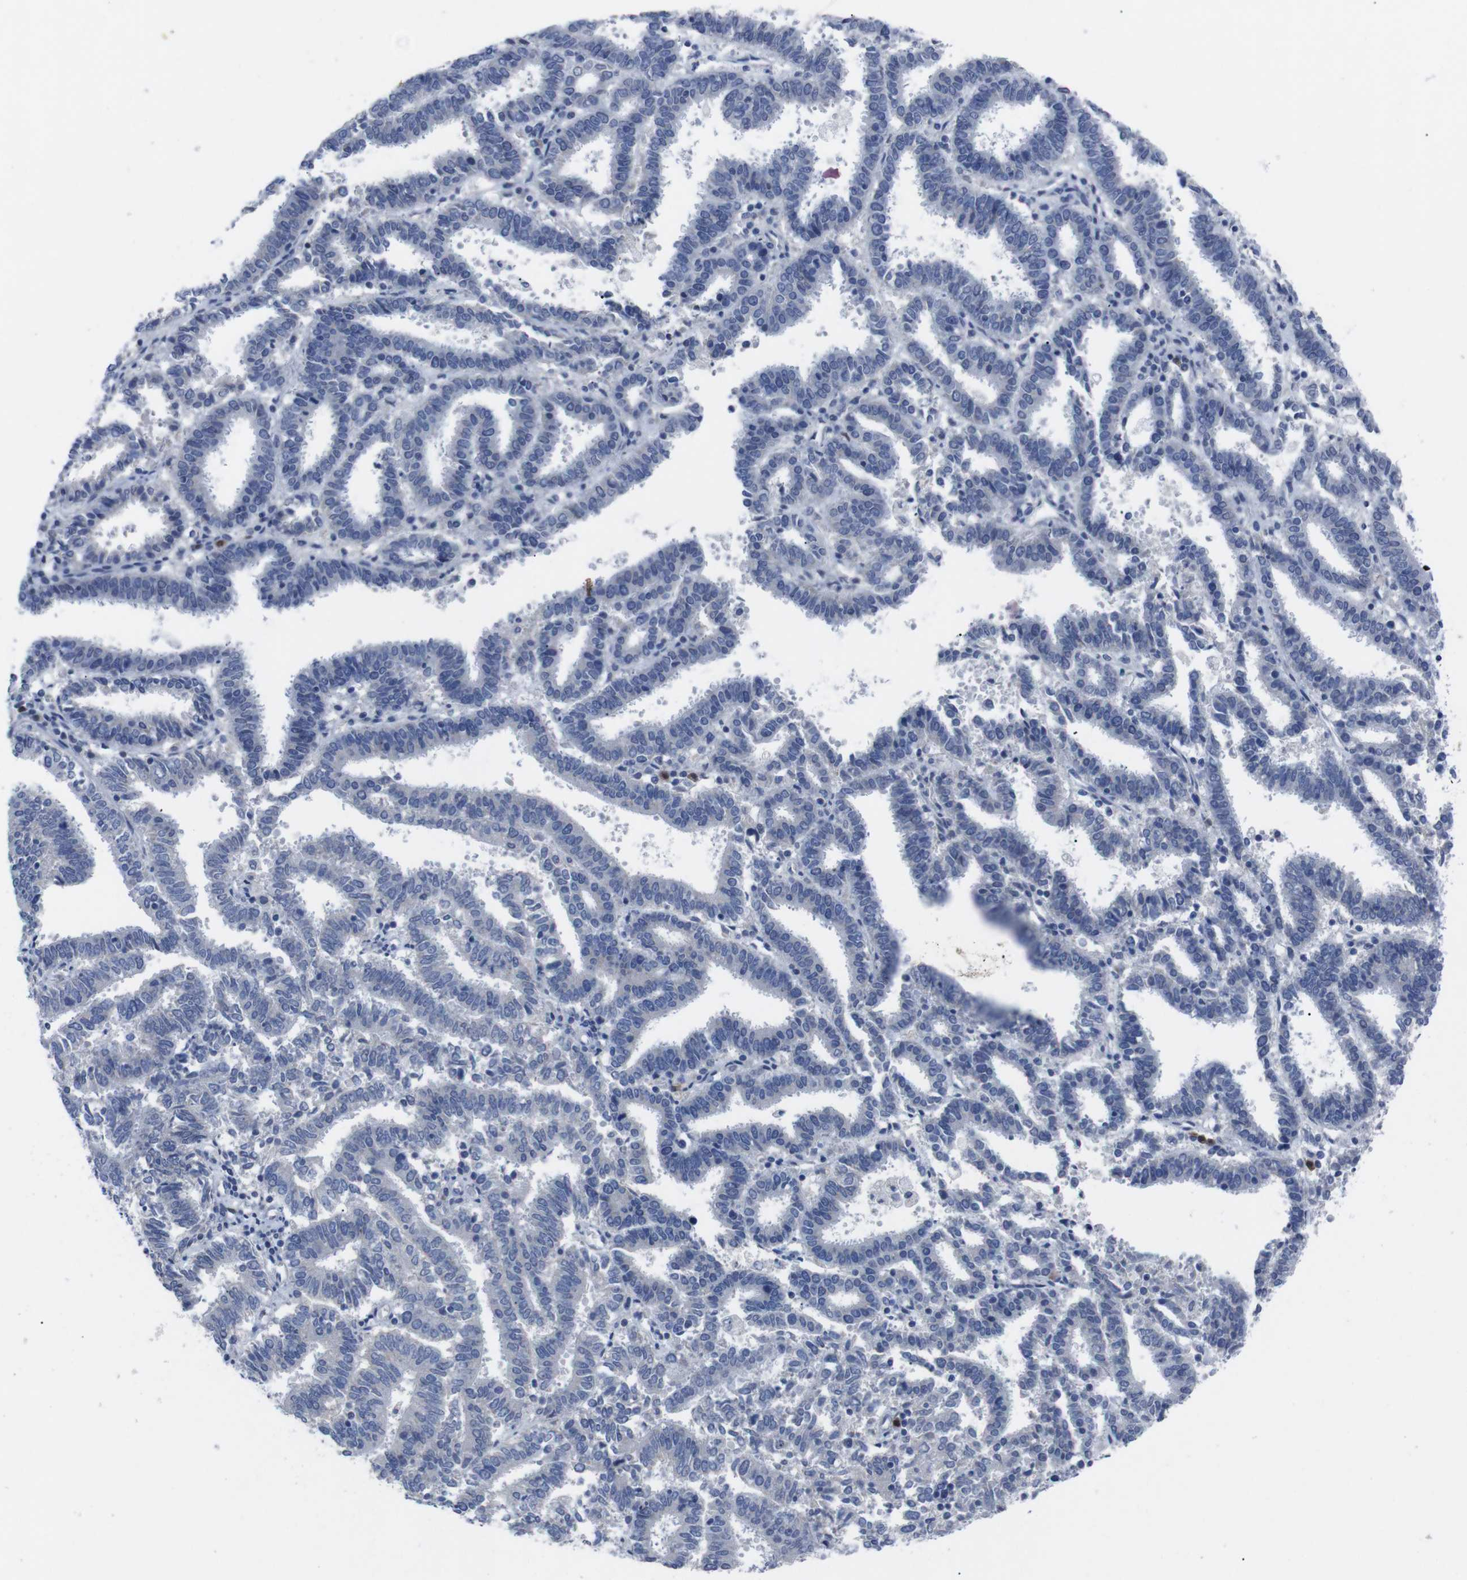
{"staining": {"intensity": "negative", "quantity": "none", "location": "none"}, "tissue": "endometrial cancer", "cell_type": "Tumor cells", "image_type": "cancer", "snomed": [{"axis": "morphology", "description": "Adenocarcinoma, NOS"}, {"axis": "topography", "description": "Uterus"}], "caption": "A micrograph of human adenocarcinoma (endometrial) is negative for staining in tumor cells.", "gene": "IRF4", "patient": {"sex": "female", "age": 83}}